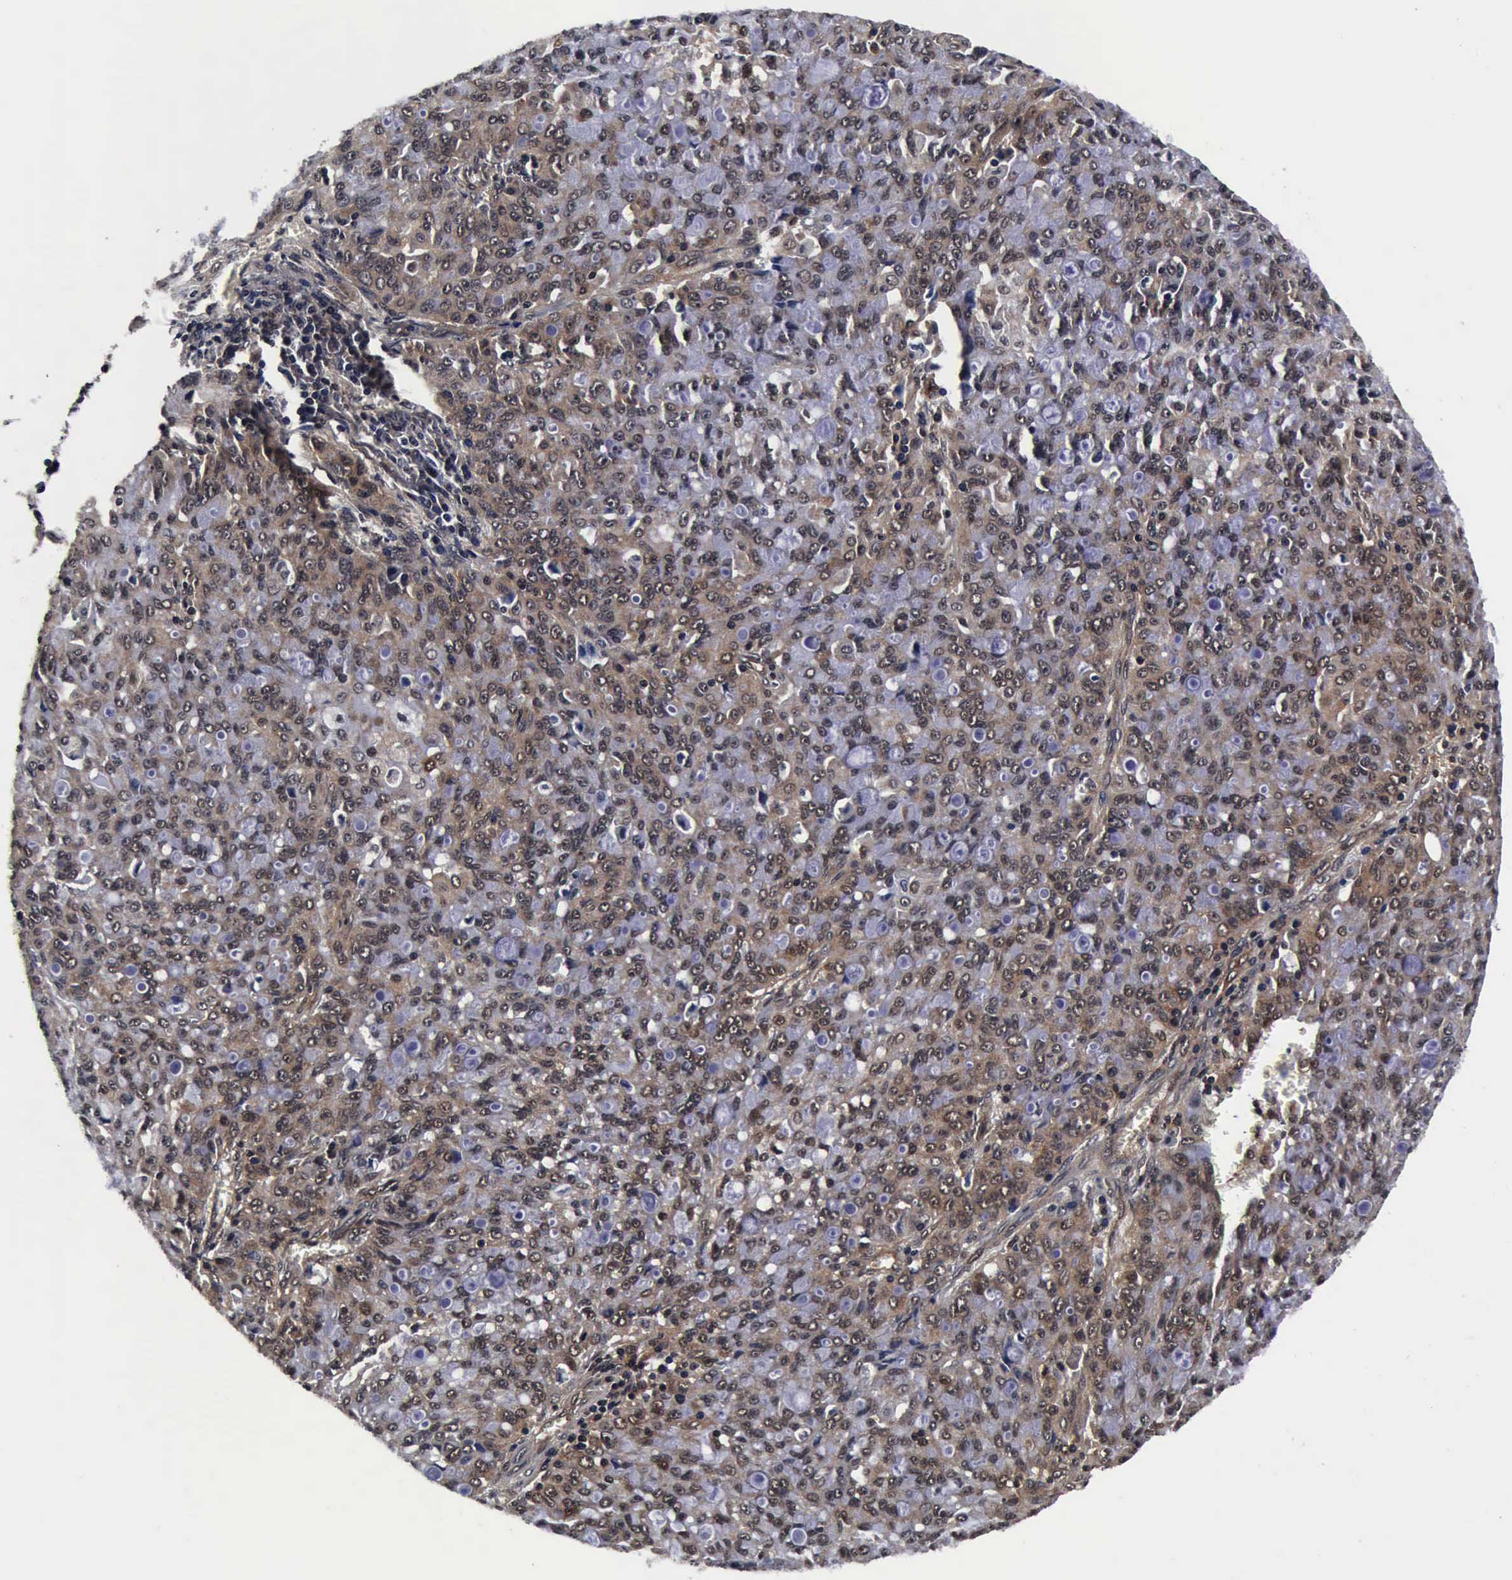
{"staining": {"intensity": "weak", "quantity": "25%-75%", "location": "cytoplasmic/membranous,nuclear"}, "tissue": "lung cancer", "cell_type": "Tumor cells", "image_type": "cancer", "snomed": [{"axis": "morphology", "description": "Adenocarcinoma, NOS"}, {"axis": "topography", "description": "Lung"}], "caption": "IHC photomicrograph of neoplastic tissue: lung cancer (adenocarcinoma) stained using IHC reveals low levels of weak protein expression localized specifically in the cytoplasmic/membranous and nuclear of tumor cells, appearing as a cytoplasmic/membranous and nuclear brown color.", "gene": "UBC", "patient": {"sex": "female", "age": 44}}